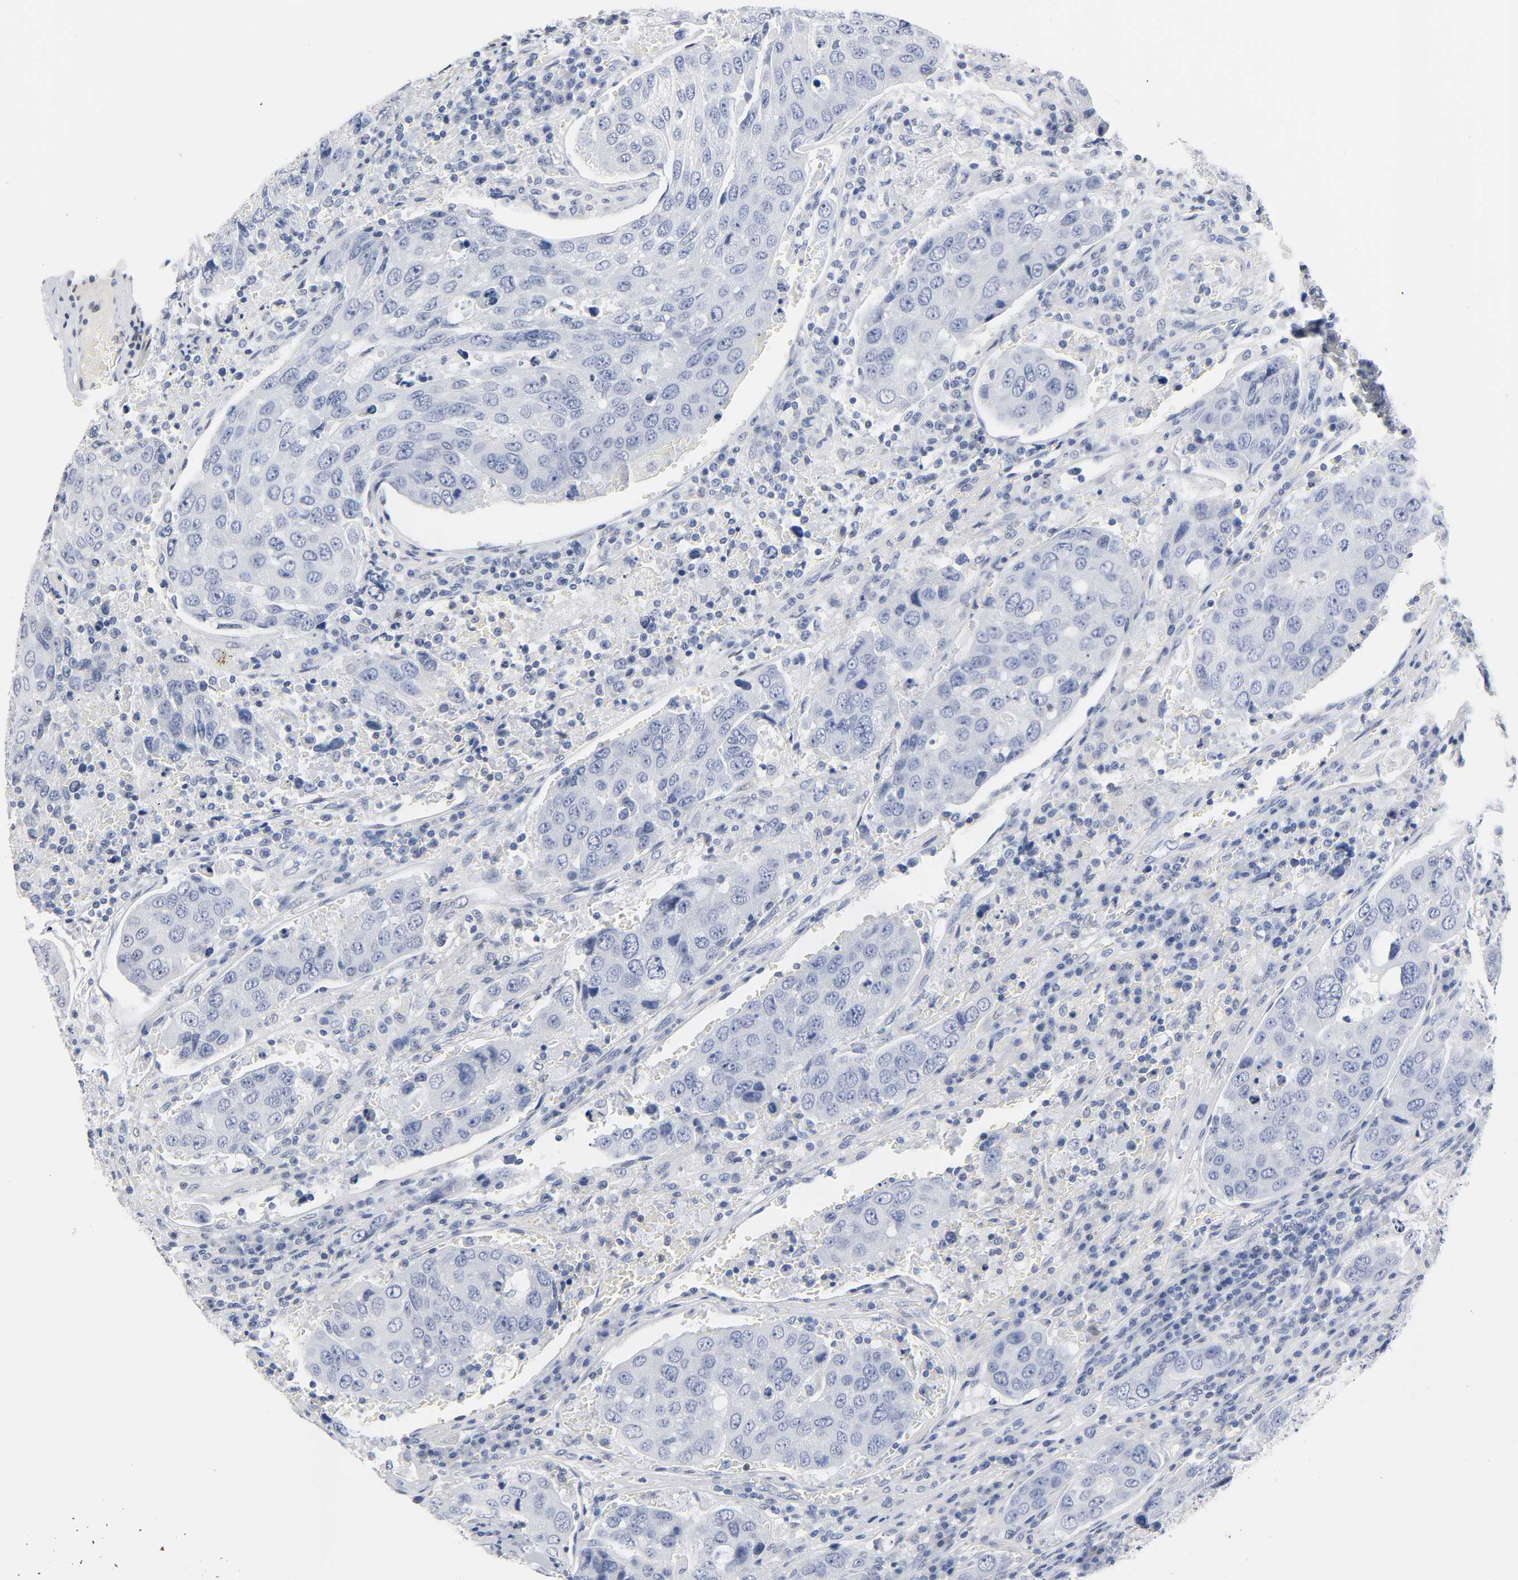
{"staining": {"intensity": "negative", "quantity": "none", "location": "none"}, "tissue": "urothelial cancer", "cell_type": "Tumor cells", "image_type": "cancer", "snomed": [{"axis": "morphology", "description": "Urothelial carcinoma, High grade"}, {"axis": "topography", "description": "Lymph node"}, {"axis": "topography", "description": "Urinary bladder"}], "caption": "Tumor cells are negative for brown protein staining in urothelial cancer.", "gene": "NAB2", "patient": {"sex": "male", "age": 51}}